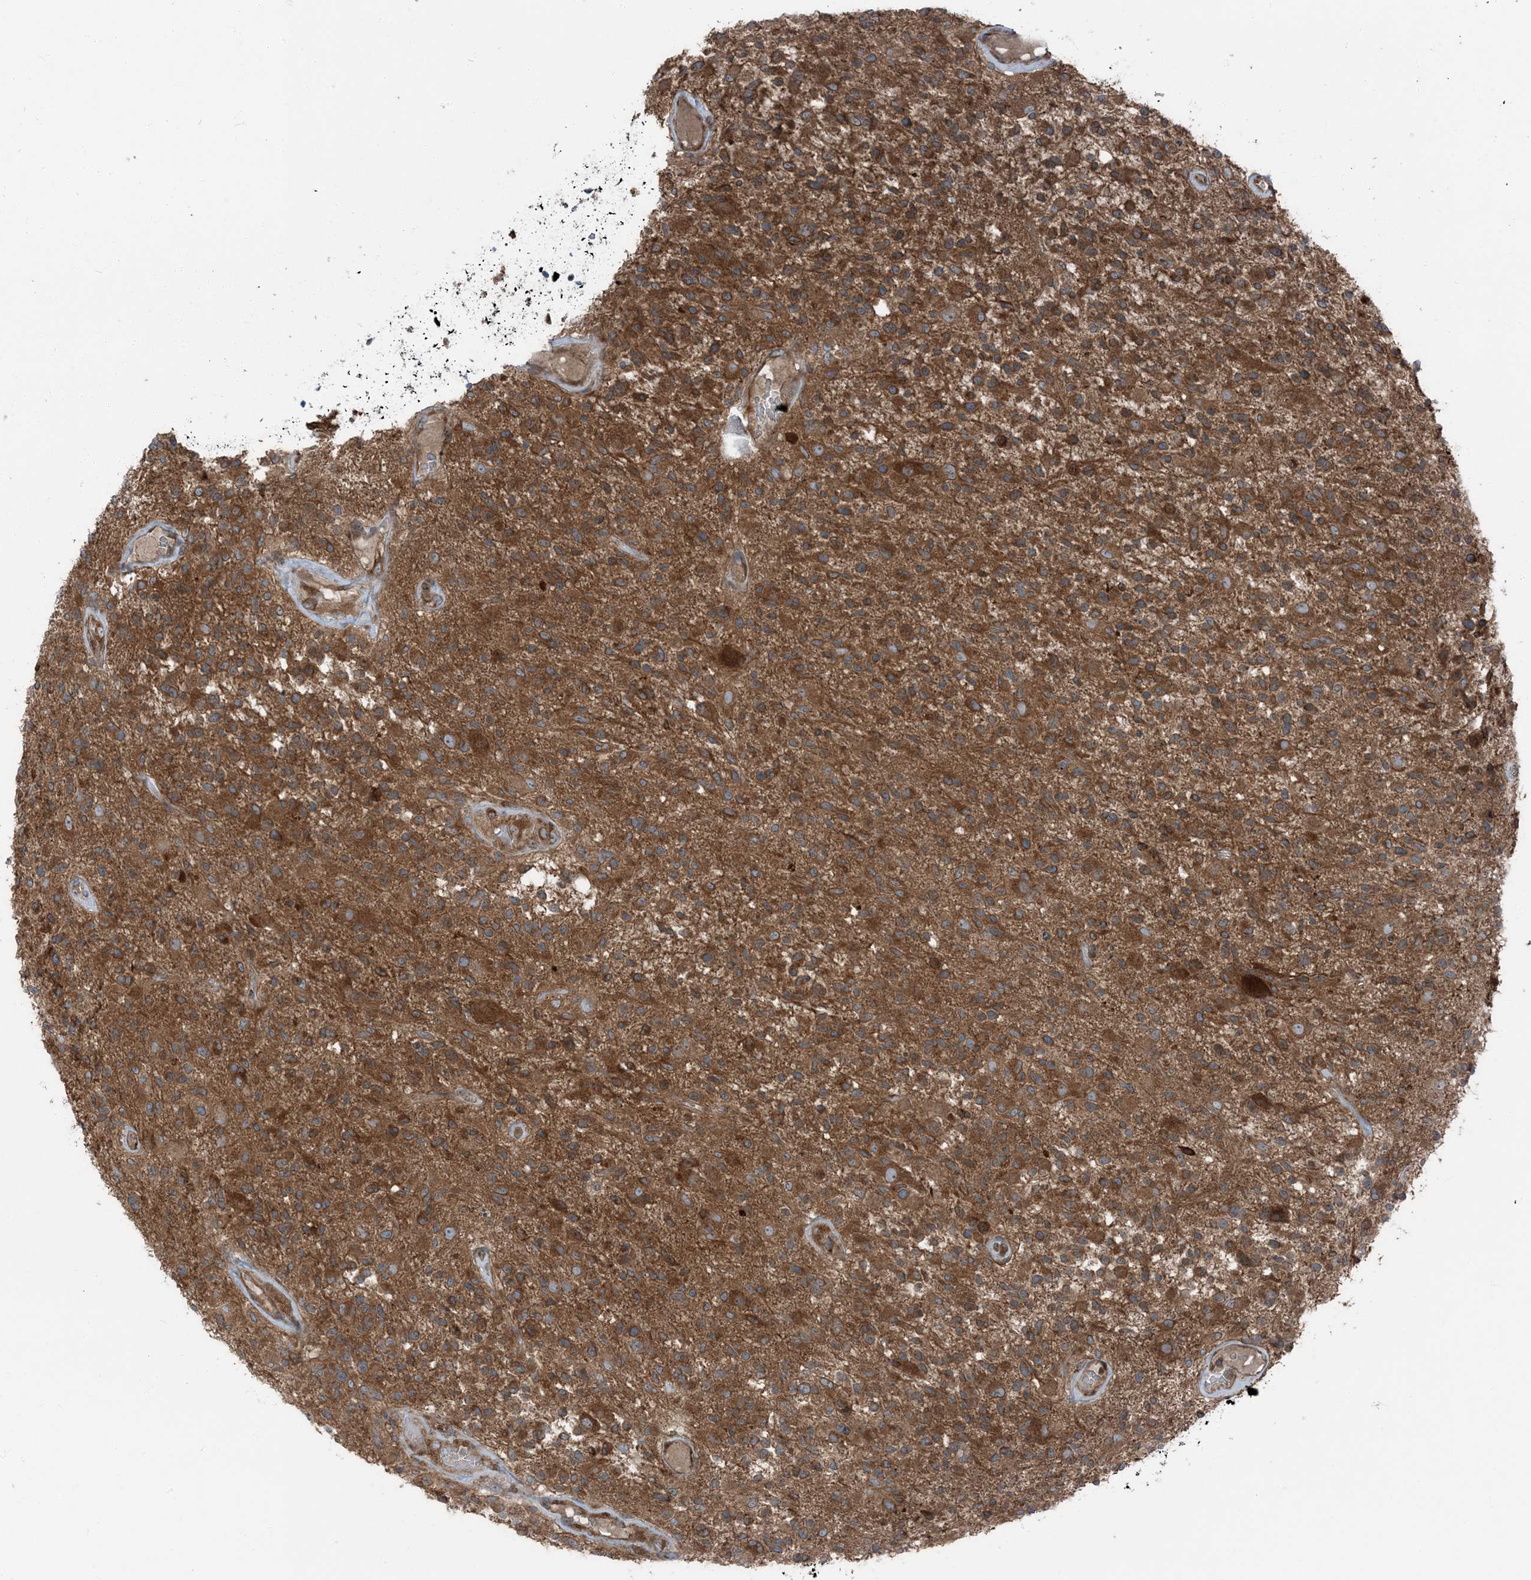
{"staining": {"intensity": "strong", "quantity": "25%-75%", "location": "cytoplasmic/membranous"}, "tissue": "glioma", "cell_type": "Tumor cells", "image_type": "cancer", "snomed": [{"axis": "morphology", "description": "Glioma, malignant, High grade"}, {"axis": "morphology", "description": "Glioblastoma, NOS"}, {"axis": "topography", "description": "Brain"}], "caption": "Glioma was stained to show a protein in brown. There is high levels of strong cytoplasmic/membranous staining in approximately 25%-75% of tumor cells.", "gene": "RAB3GAP1", "patient": {"sex": "male", "age": 60}}